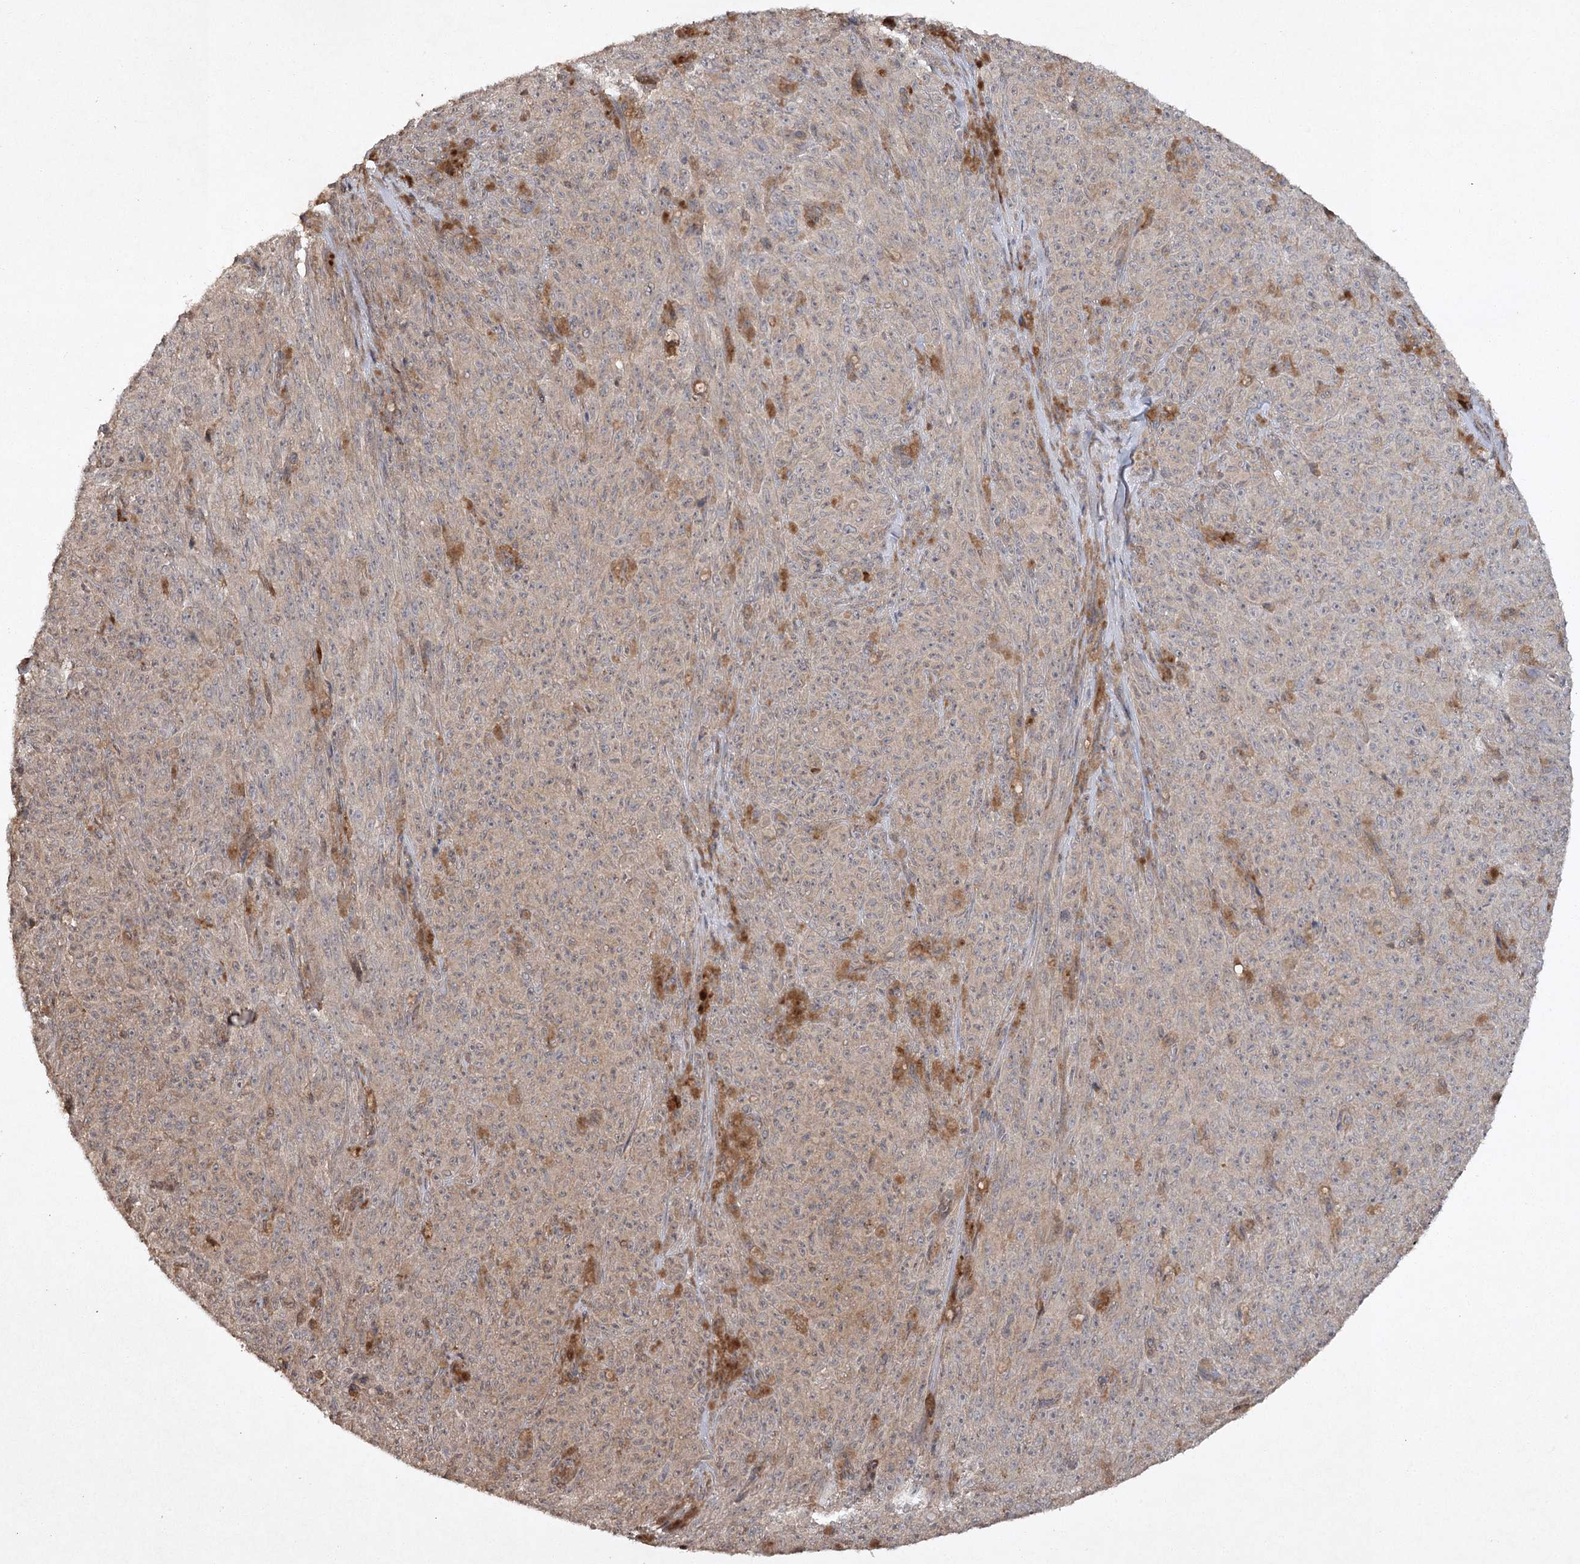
{"staining": {"intensity": "weak", "quantity": "<25%", "location": "cytoplasmic/membranous"}, "tissue": "melanoma", "cell_type": "Tumor cells", "image_type": "cancer", "snomed": [{"axis": "morphology", "description": "Malignant melanoma, NOS"}, {"axis": "topography", "description": "Skin"}], "caption": "Immunohistochemical staining of human melanoma reveals no significant expression in tumor cells.", "gene": "CYP2B6", "patient": {"sex": "female", "age": 82}}